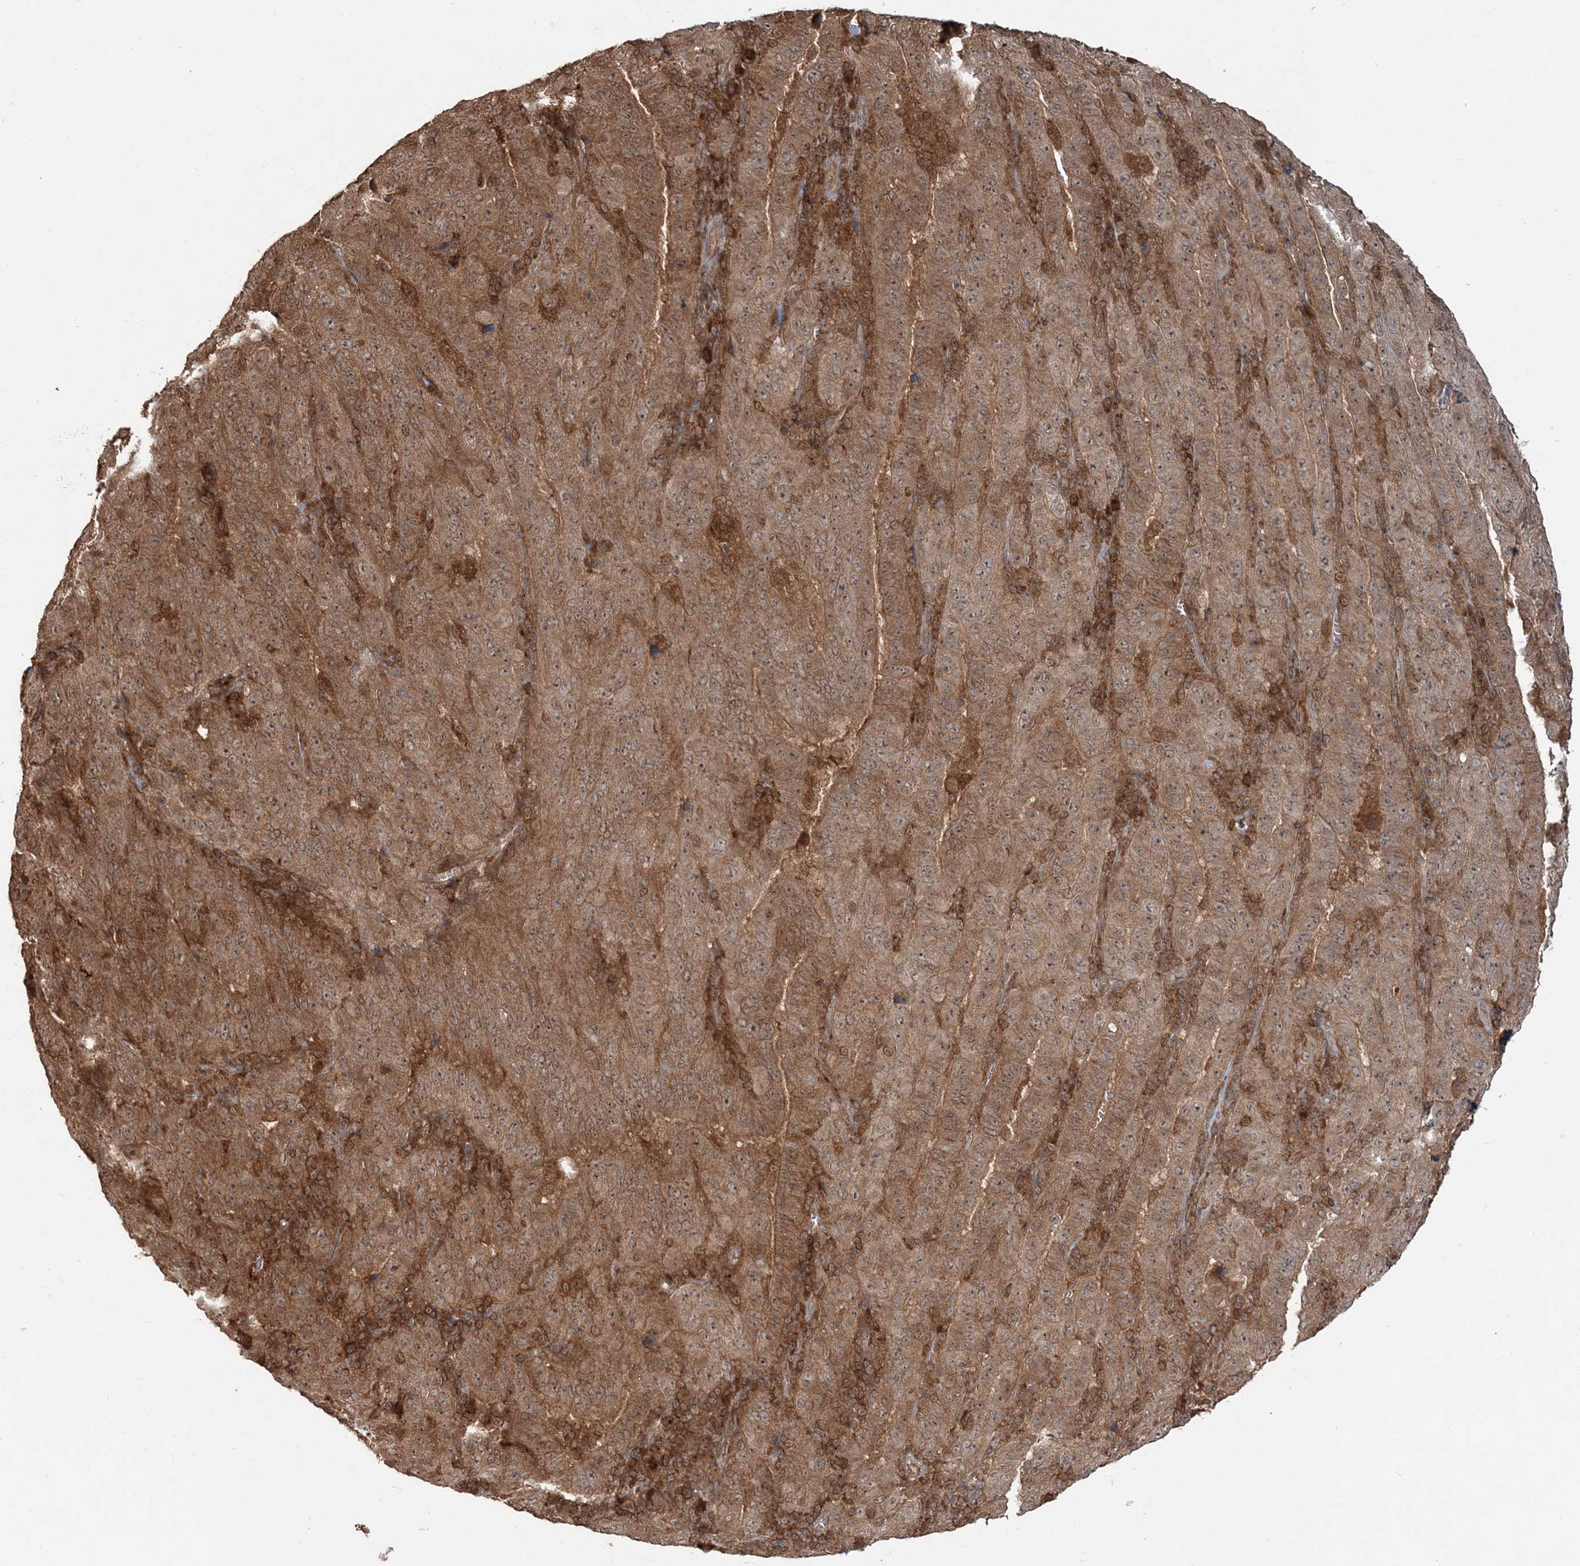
{"staining": {"intensity": "moderate", "quantity": ">75%", "location": "cytoplasmic/membranous"}, "tissue": "pancreatic cancer", "cell_type": "Tumor cells", "image_type": "cancer", "snomed": [{"axis": "morphology", "description": "Adenocarcinoma, NOS"}, {"axis": "topography", "description": "Pancreas"}], "caption": "A medium amount of moderate cytoplasmic/membranous positivity is seen in about >75% of tumor cells in pancreatic cancer (adenocarcinoma) tissue. (IHC, brightfield microscopy, high magnification).", "gene": "CAB39", "patient": {"sex": "male", "age": 63}}